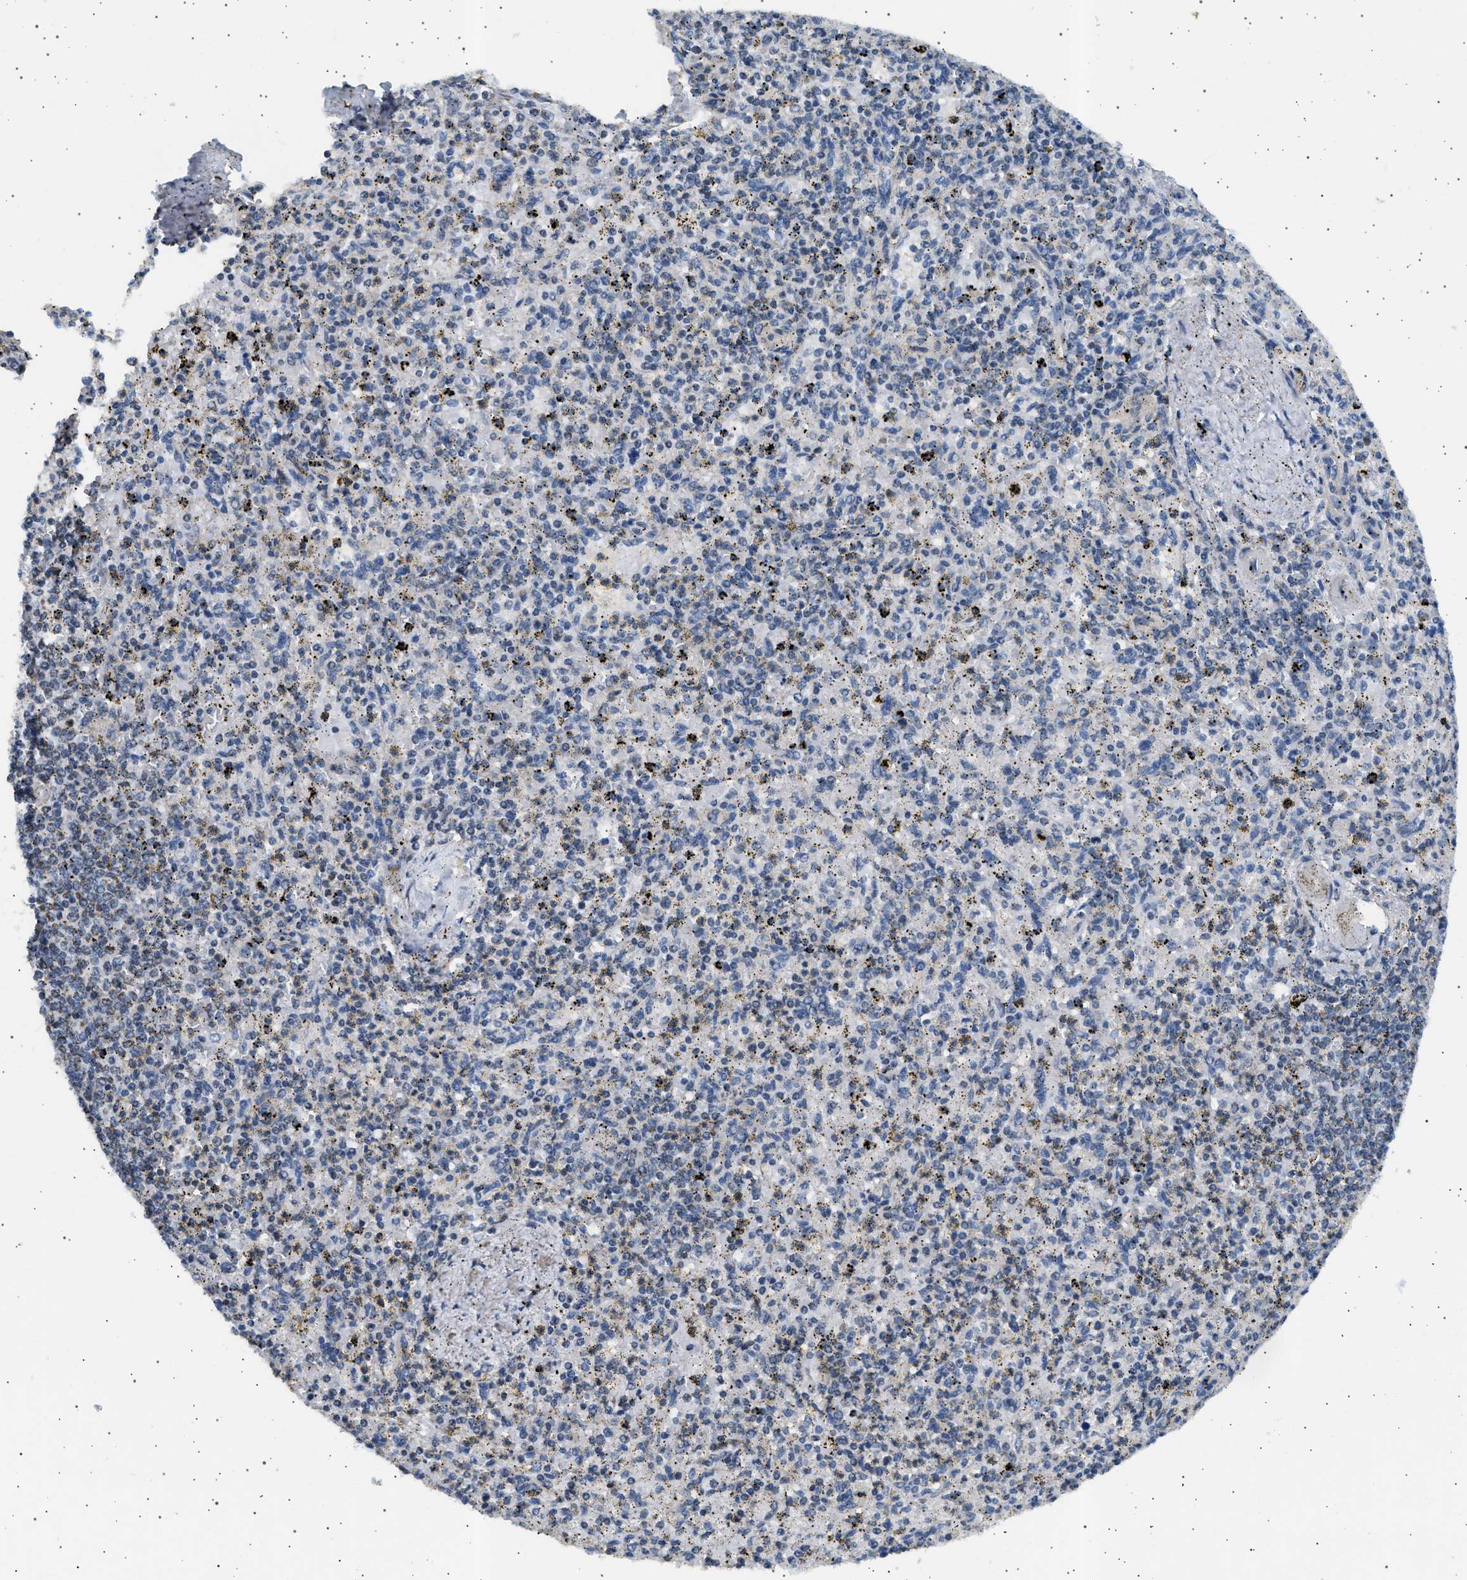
{"staining": {"intensity": "negative", "quantity": "none", "location": "none"}, "tissue": "spleen", "cell_type": "Cells in red pulp", "image_type": "normal", "snomed": [{"axis": "morphology", "description": "Normal tissue, NOS"}, {"axis": "topography", "description": "Spleen"}], "caption": "Cells in red pulp show no significant positivity in normal spleen.", "gene": "KCNA4", "patient": {"sex": "male", "age": 72}}